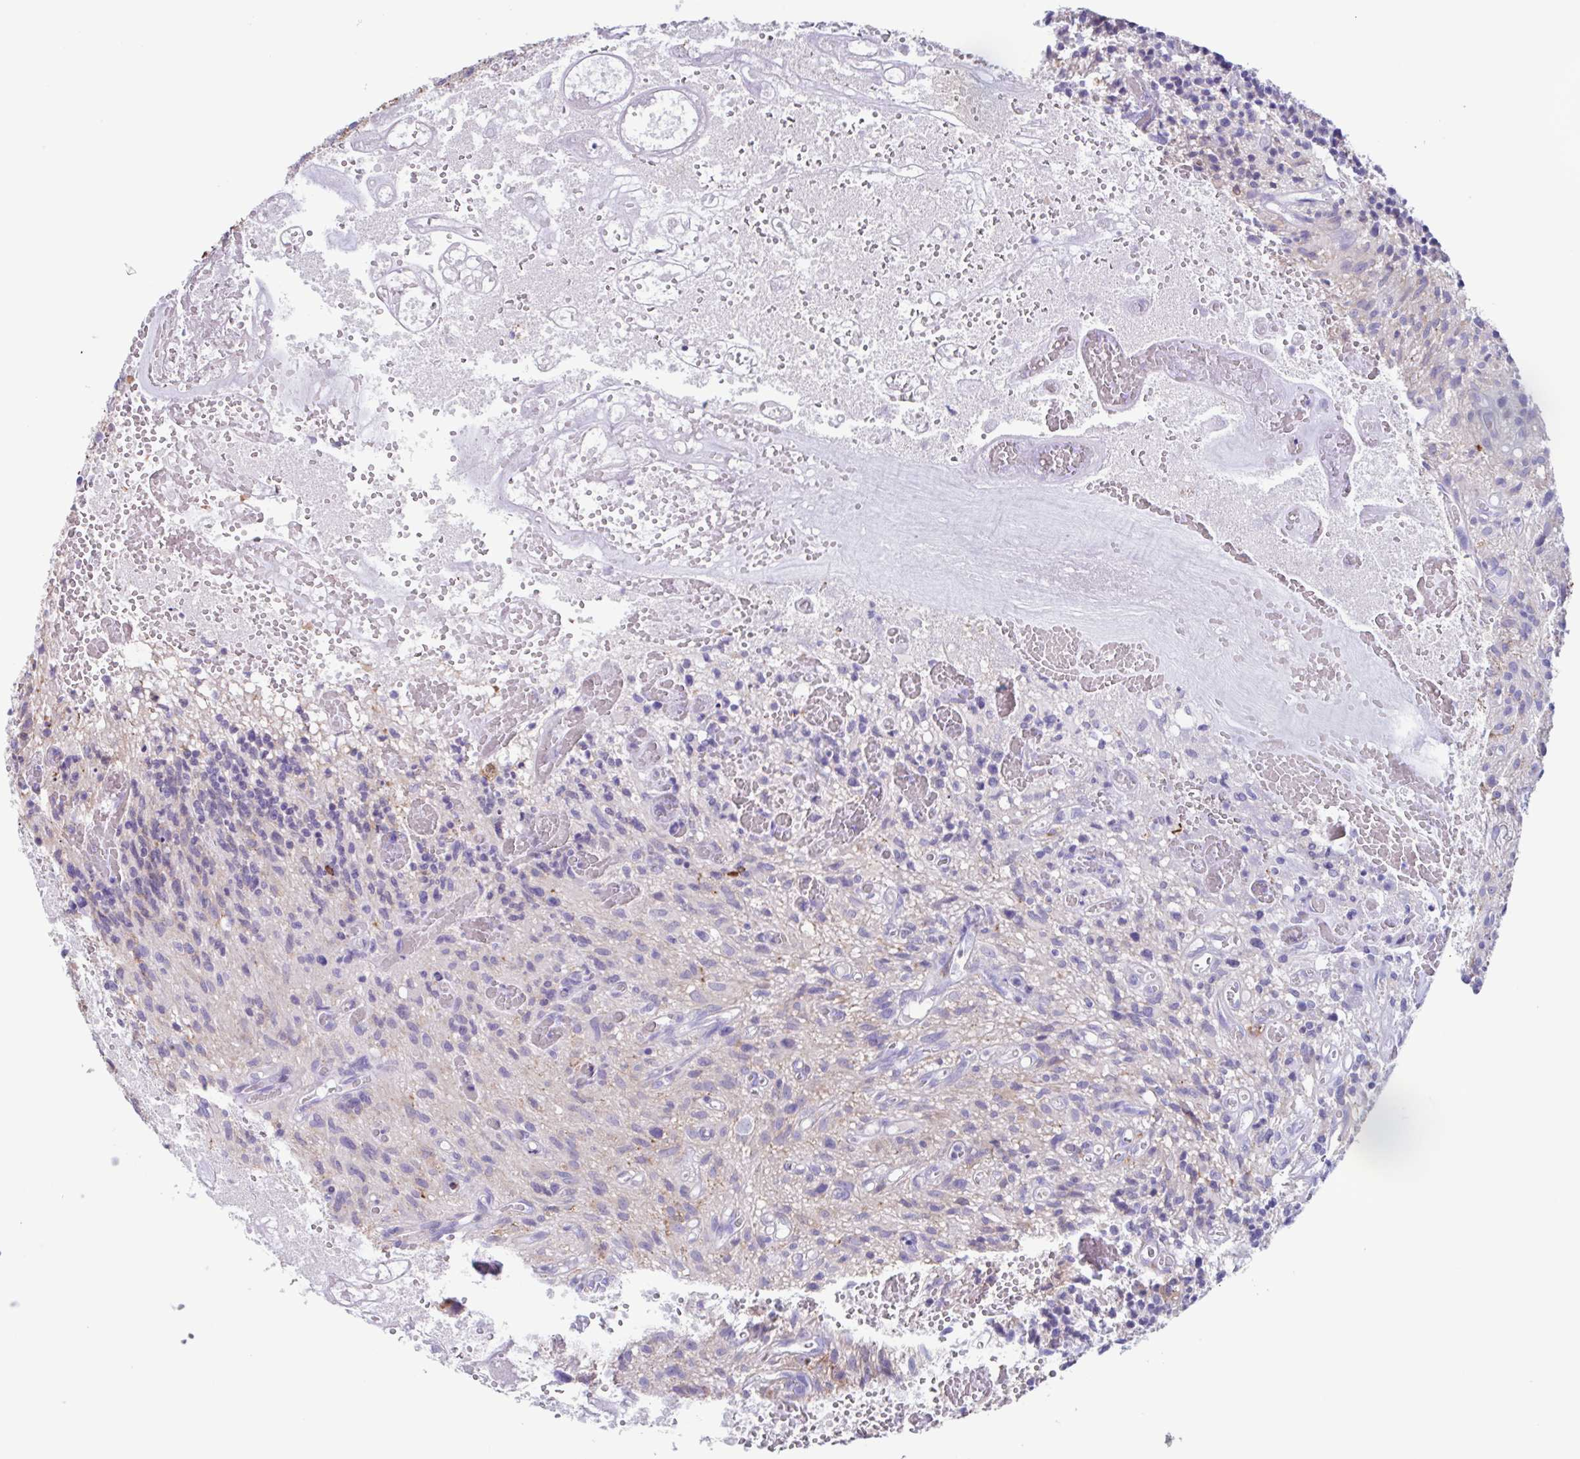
{"staining": {"intensity": "negative", "quantity": "none", "location": "none"}, "tissue": "glioma", "cell_type": "Tumor cells", "image_type": "cancer", "snomed": [{"axis": "morphology", "description": "Glioma, malignant, High grade"}, {"axis": "topography", "description": "Brain"}], "caption": "Tumor cells show no significant protein expression in glioma.", "gene": "TPD52", "patient": {"sex": "male", "age": 75}}